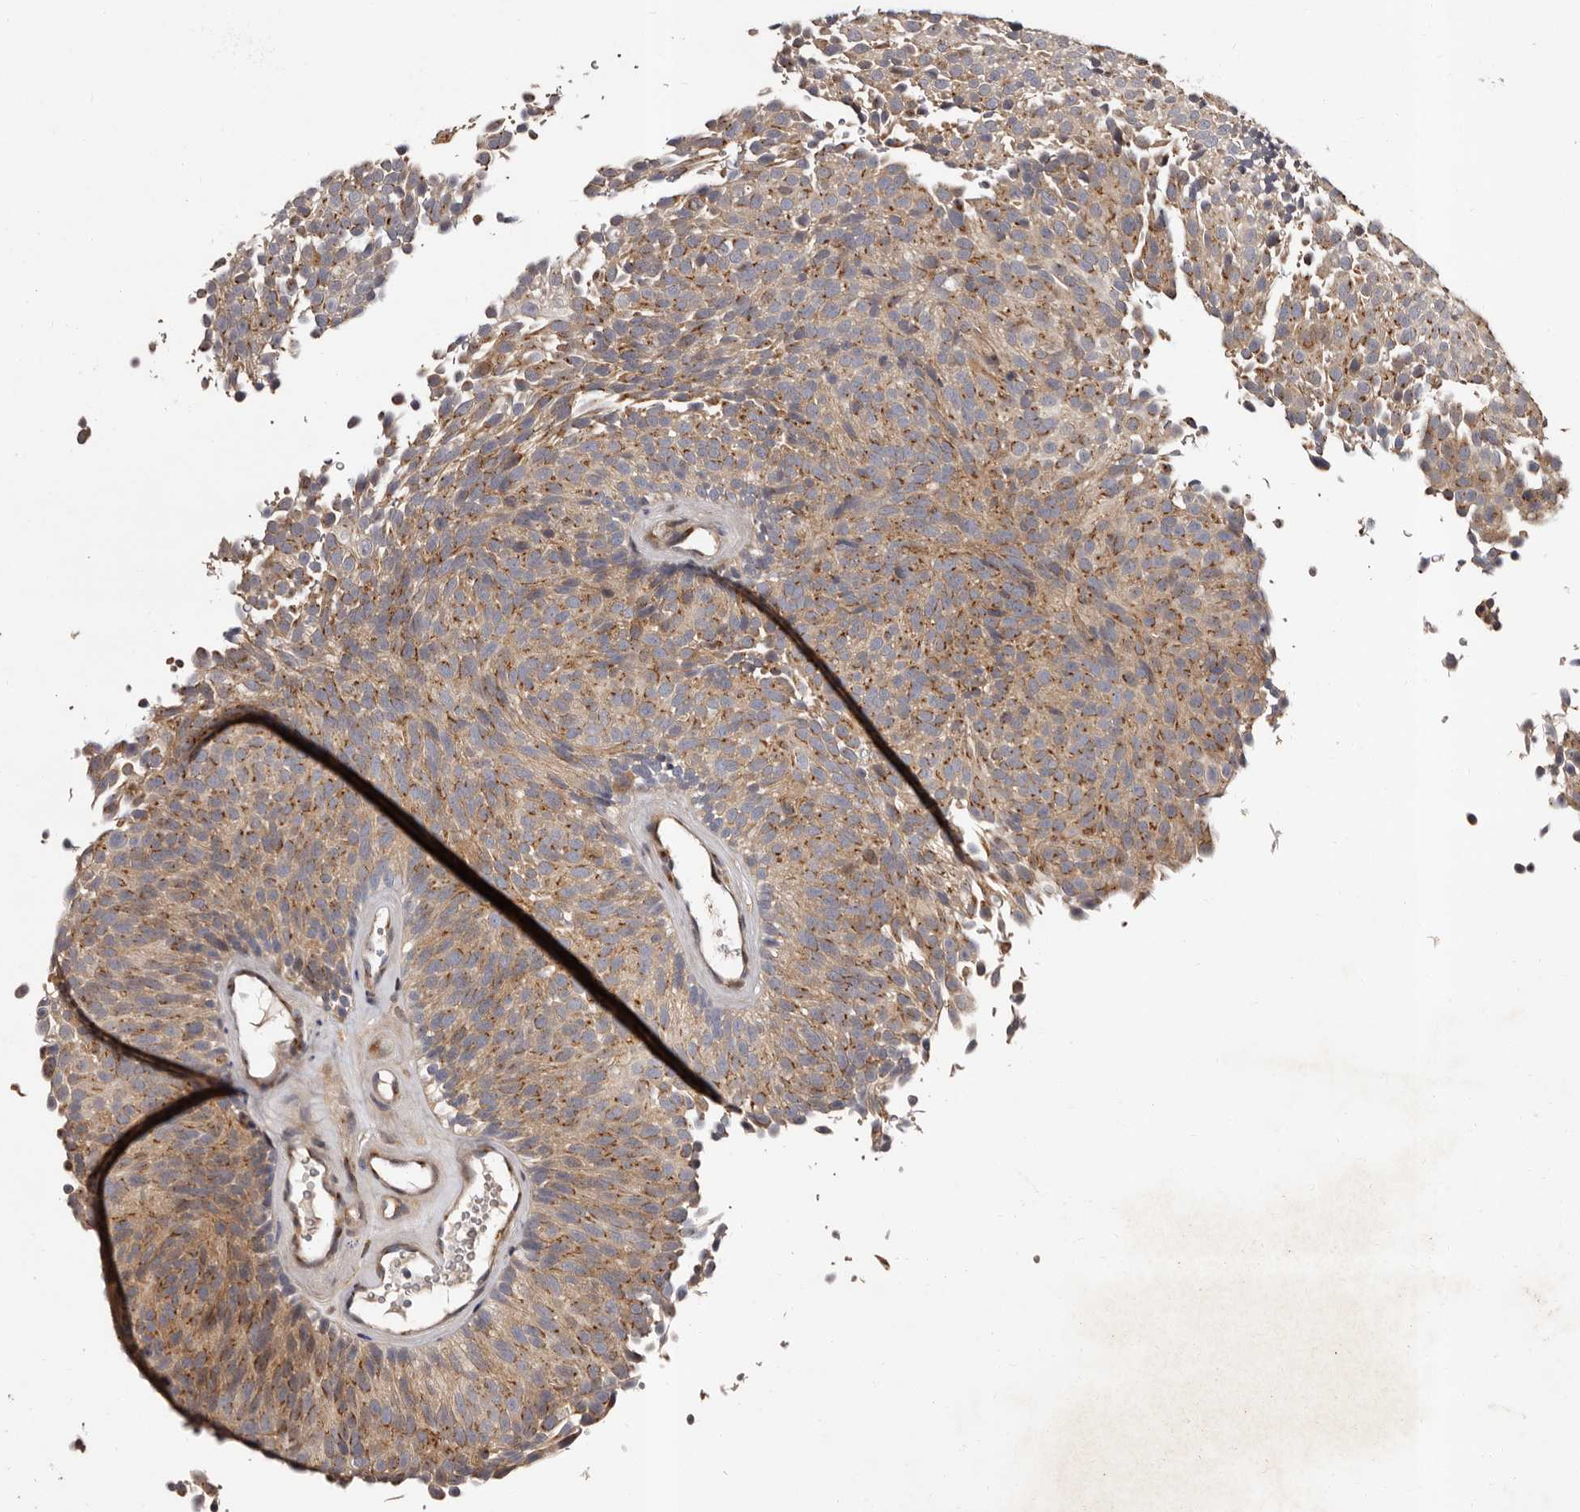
{"staining": {"intensity": "moderate", "quantity": "25%-75%", "location": "cytoplasmic/membranous"}, "tissue": "urothelial cancer", "cell_type": "Tumor cells", "image_type": "cancer", "snomed": [{"axis": "morphology", "description": "Urothelial carcinoma, Low grade"}, {"axis": "topography", "description": "Urinary bladder"}], "caption": "IHC image of urothelial cancer stained for a protein (brown), which exhibits medium levels of moderate cytoplasmic/membranous staining in approximately 25%-75% of tumor cells.", "gene": "FAM91A1", "patient": {"sex": "male", "age": 78}}